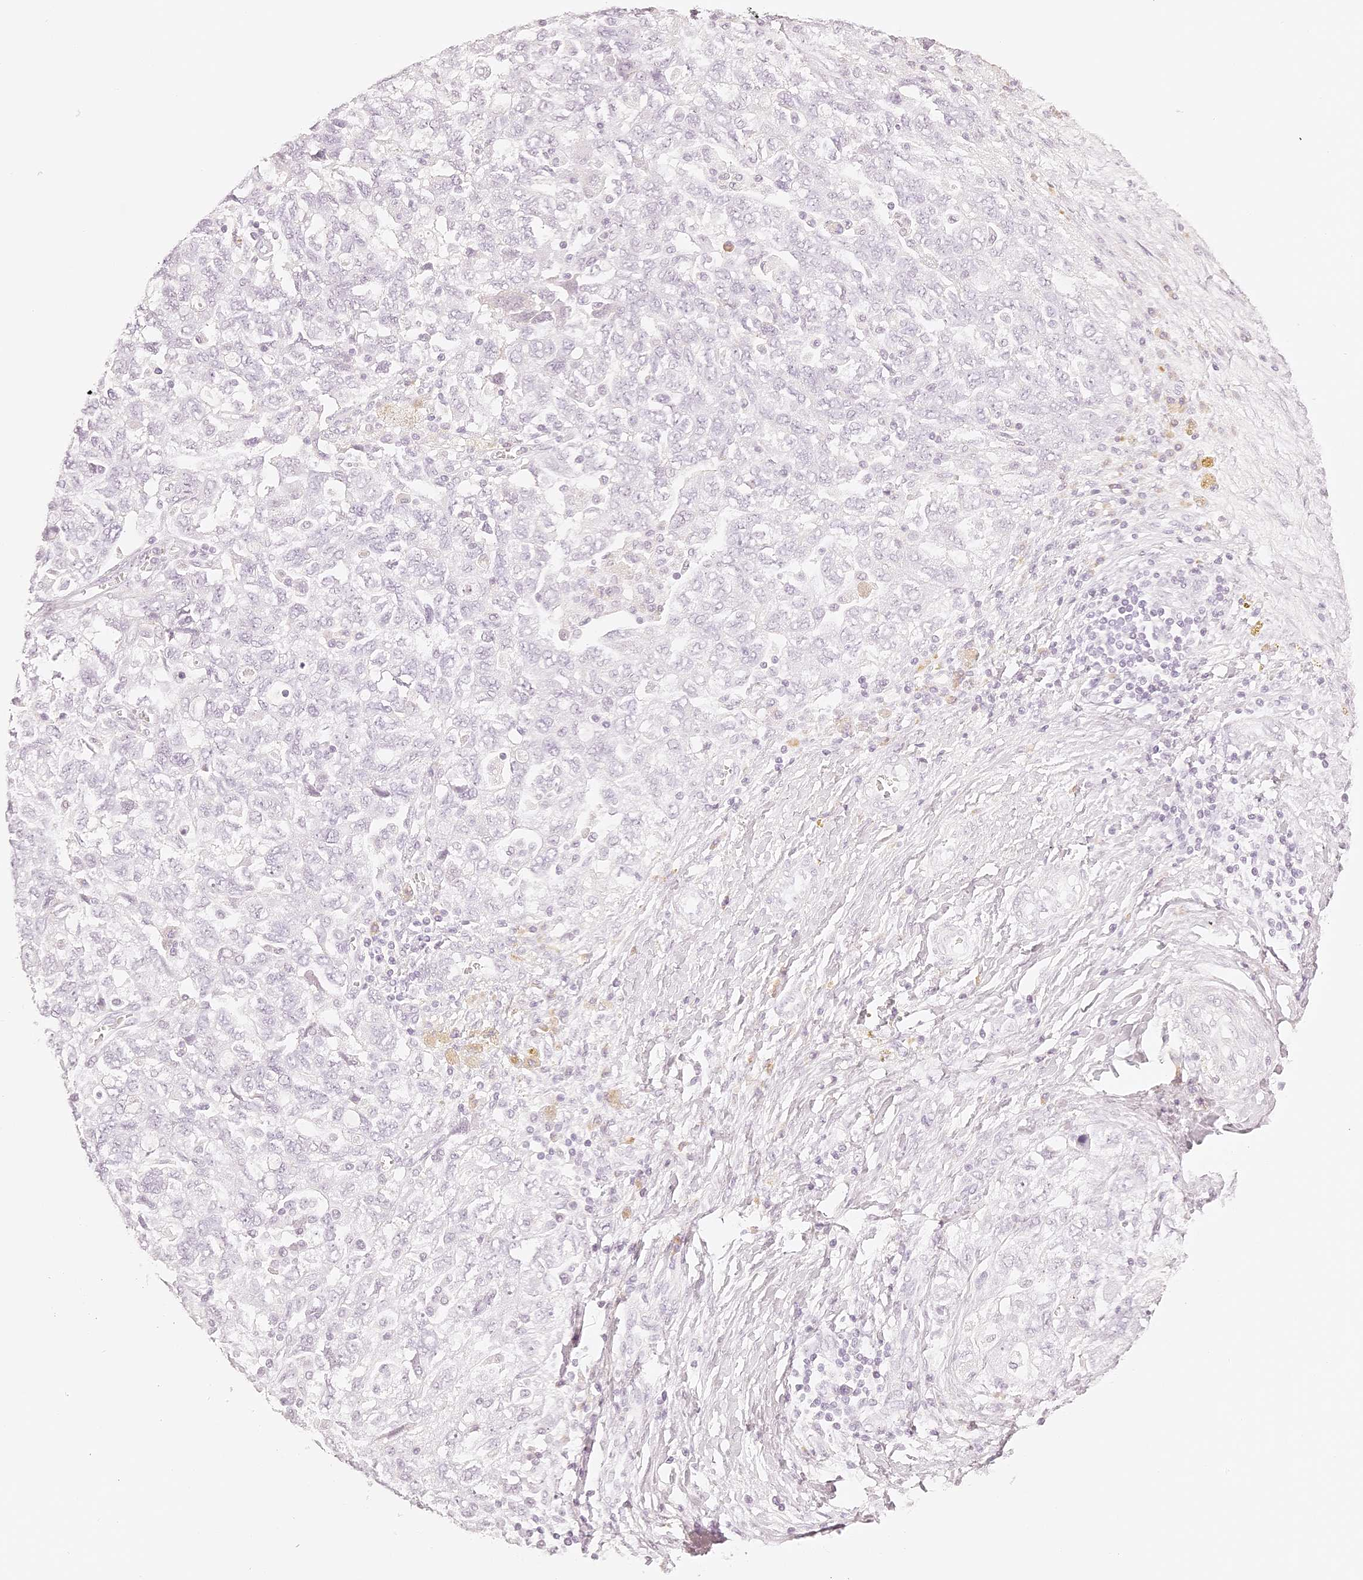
{"staining": {"intensity": "negative", "quantity": "none", "location": "none"}, "tissue": "ovarian cancer", "cell_type": "Tumor cells", "image_type": "cancer", "snomed": [{"axis": "morphology", "description": "Carcinoma, NOS"}, {"axis": "morphology", "description": "Cystadenocarcinoma, serous, NOS"}, {"axis": "topography", "description": "Ovary"}], "caption": "An image of ovarian cancer (carcinoma) stained for a protein demonstrates no brown staining in tumor cells.", "gene": "TRIM45", "patient": {"sex": "female", "age": 69}}